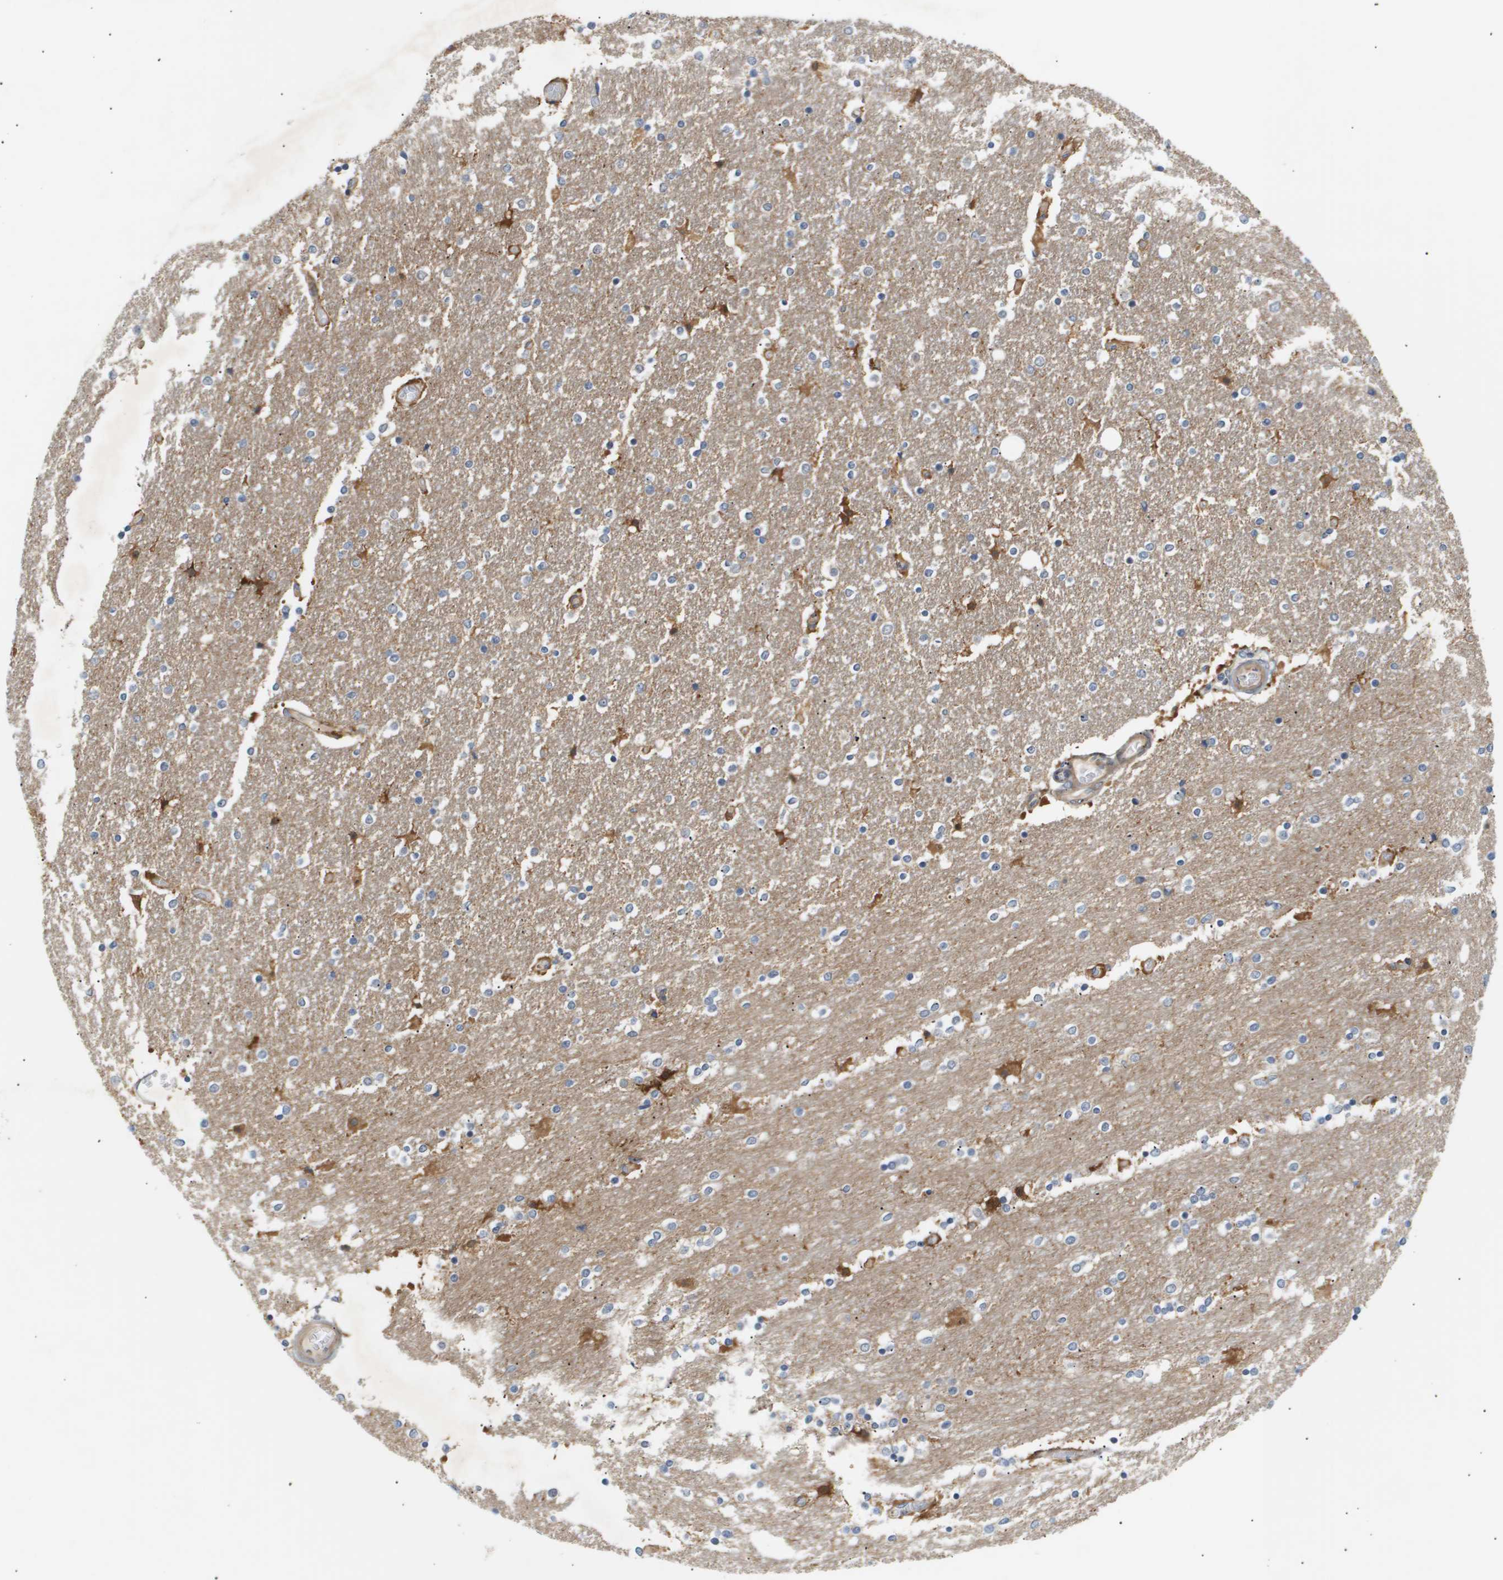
{"staining": {"intensity": "moderate", "quantity": "25%-75%", "location": "cytoplasmic/membranous"}, "tissue": "caudate", "cell_type": "Glial cells", "image_type": "normal", "snomed": [{"axis": "morphology", "description": "Normal tissue, NOS"}, {"axis": "topography", "description": "Lateral ventricle wall"}], "caption": "High-magnification brightfield microscopy of unremarkable caudate stained with DAB (brown) and counterstained with hematoxylin (blue). glial cells exhibit moderate cytoplasmic/membranous expression is present in about25%-75% of cells.", "gene": "CORO2B", "patient": {"sex": "female", "age": 54}}